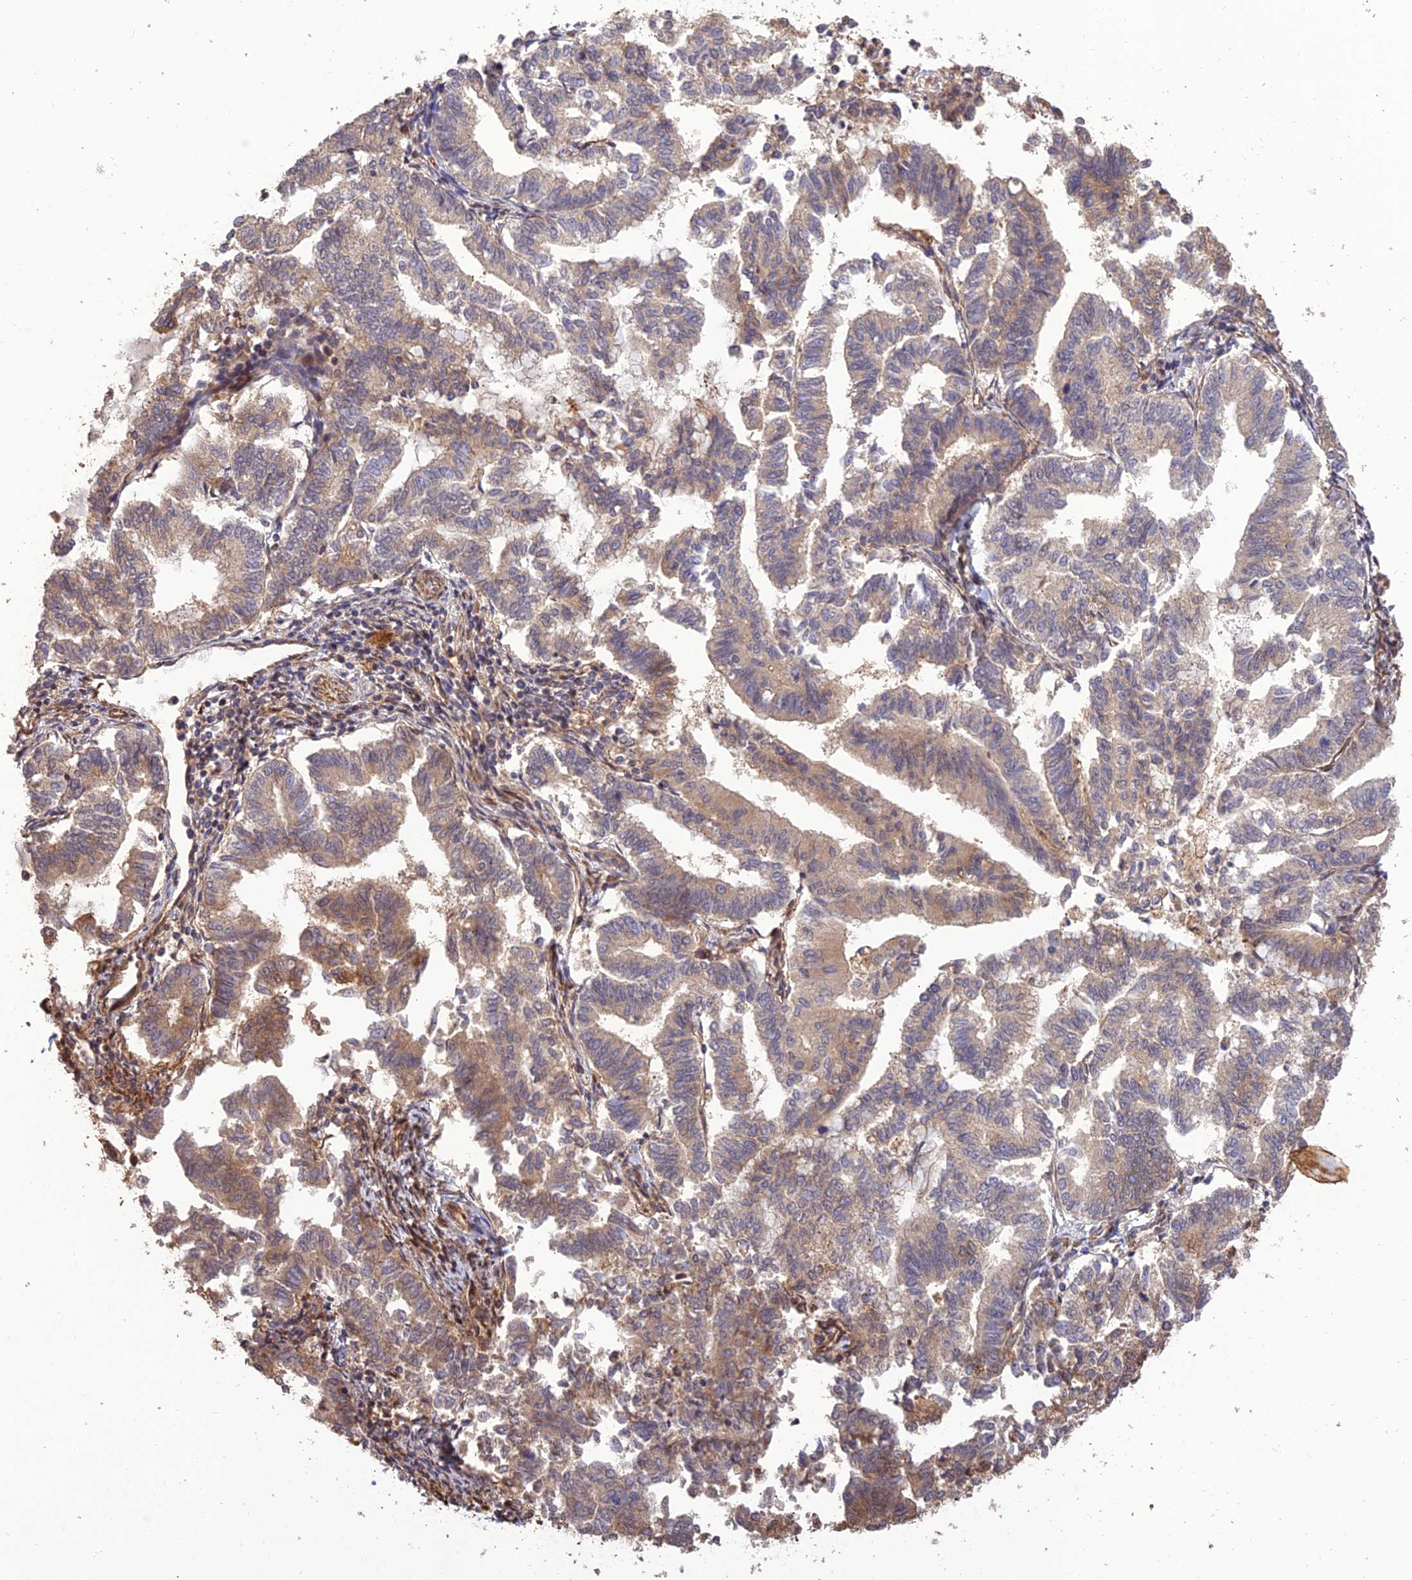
{"staining": {"intensity": "weak", "quantity": "25%-75%", "location": "cytoplasmic/membranous"}, "tissue": "endometrial cancer", "cell_type": "Tumor cells", "image_type": "cancer", "snomed": [{"axis": "morphology", "description": "Adenocarcinoma, NOS"}, {"axis": "topography", "description": "Endometrium"}], "caption": "Immunohistochemistry (IHC) of human endometrial cancer shows low levels of weak cytoplasmic/membranous expression in about 25%-75% of tumor cells.", "gene": "CREBL2", "patient": {"sex": "female", "age": 79}}